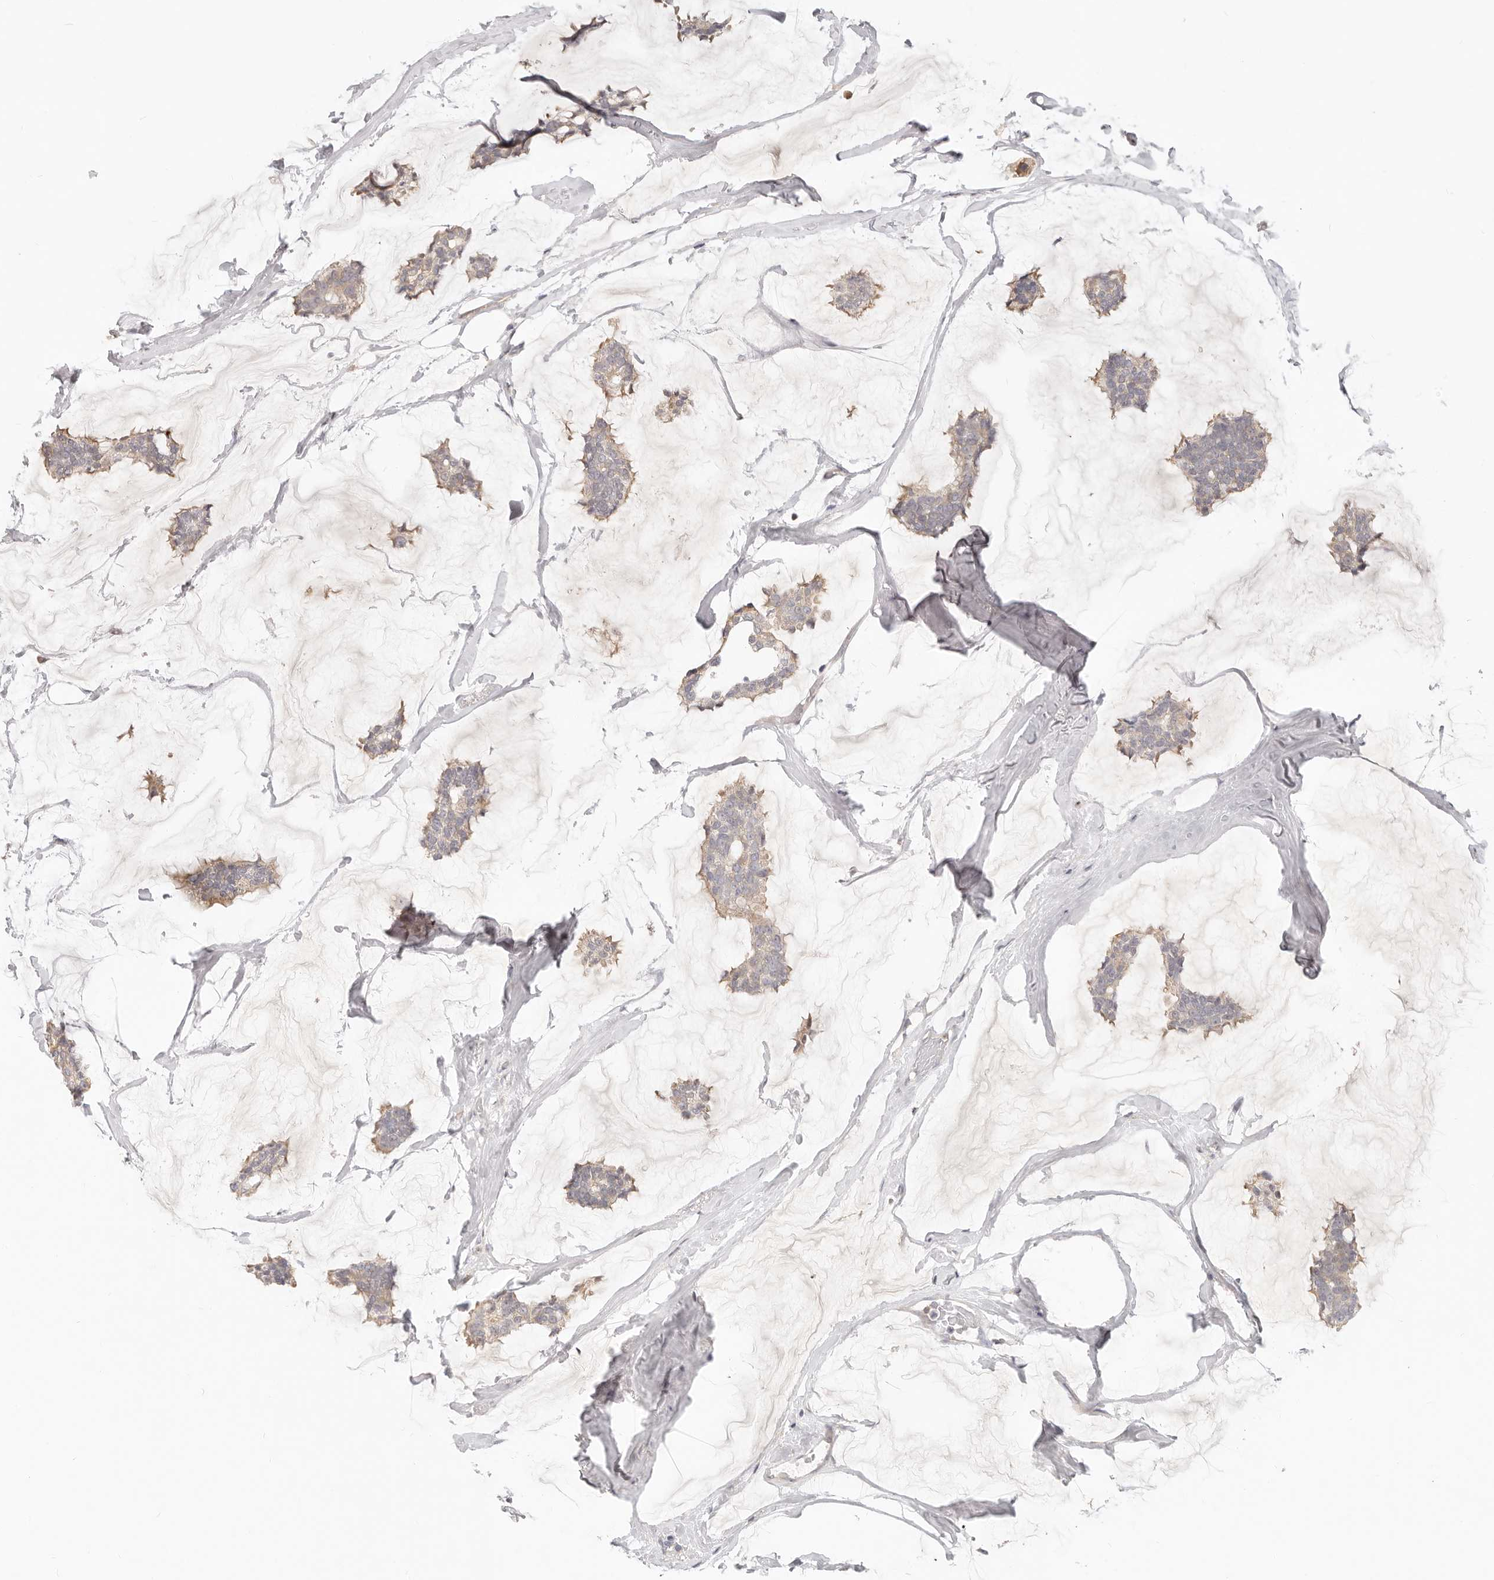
{"staining": {"intensity": "weak", "quantity": "25%-75%", "location": "cytoplasmic/membranous"}, "tissue": "breast cancer", "cell_type": "Tumor cells", "image_type": "cancer", "snomed": [{"axis": "morphology", "description": "Duct carcinoma"}, {"axis": "topography", "description": "Breast"}], "caption": "DAB immunohistochemical staining of breast cancer displays weak cytoplasmic/membranous protein staining in approximately 25%-75% of tumor cells.", "gene": "DTNBP1", "patient": {"sex": "female", "age": 93}}